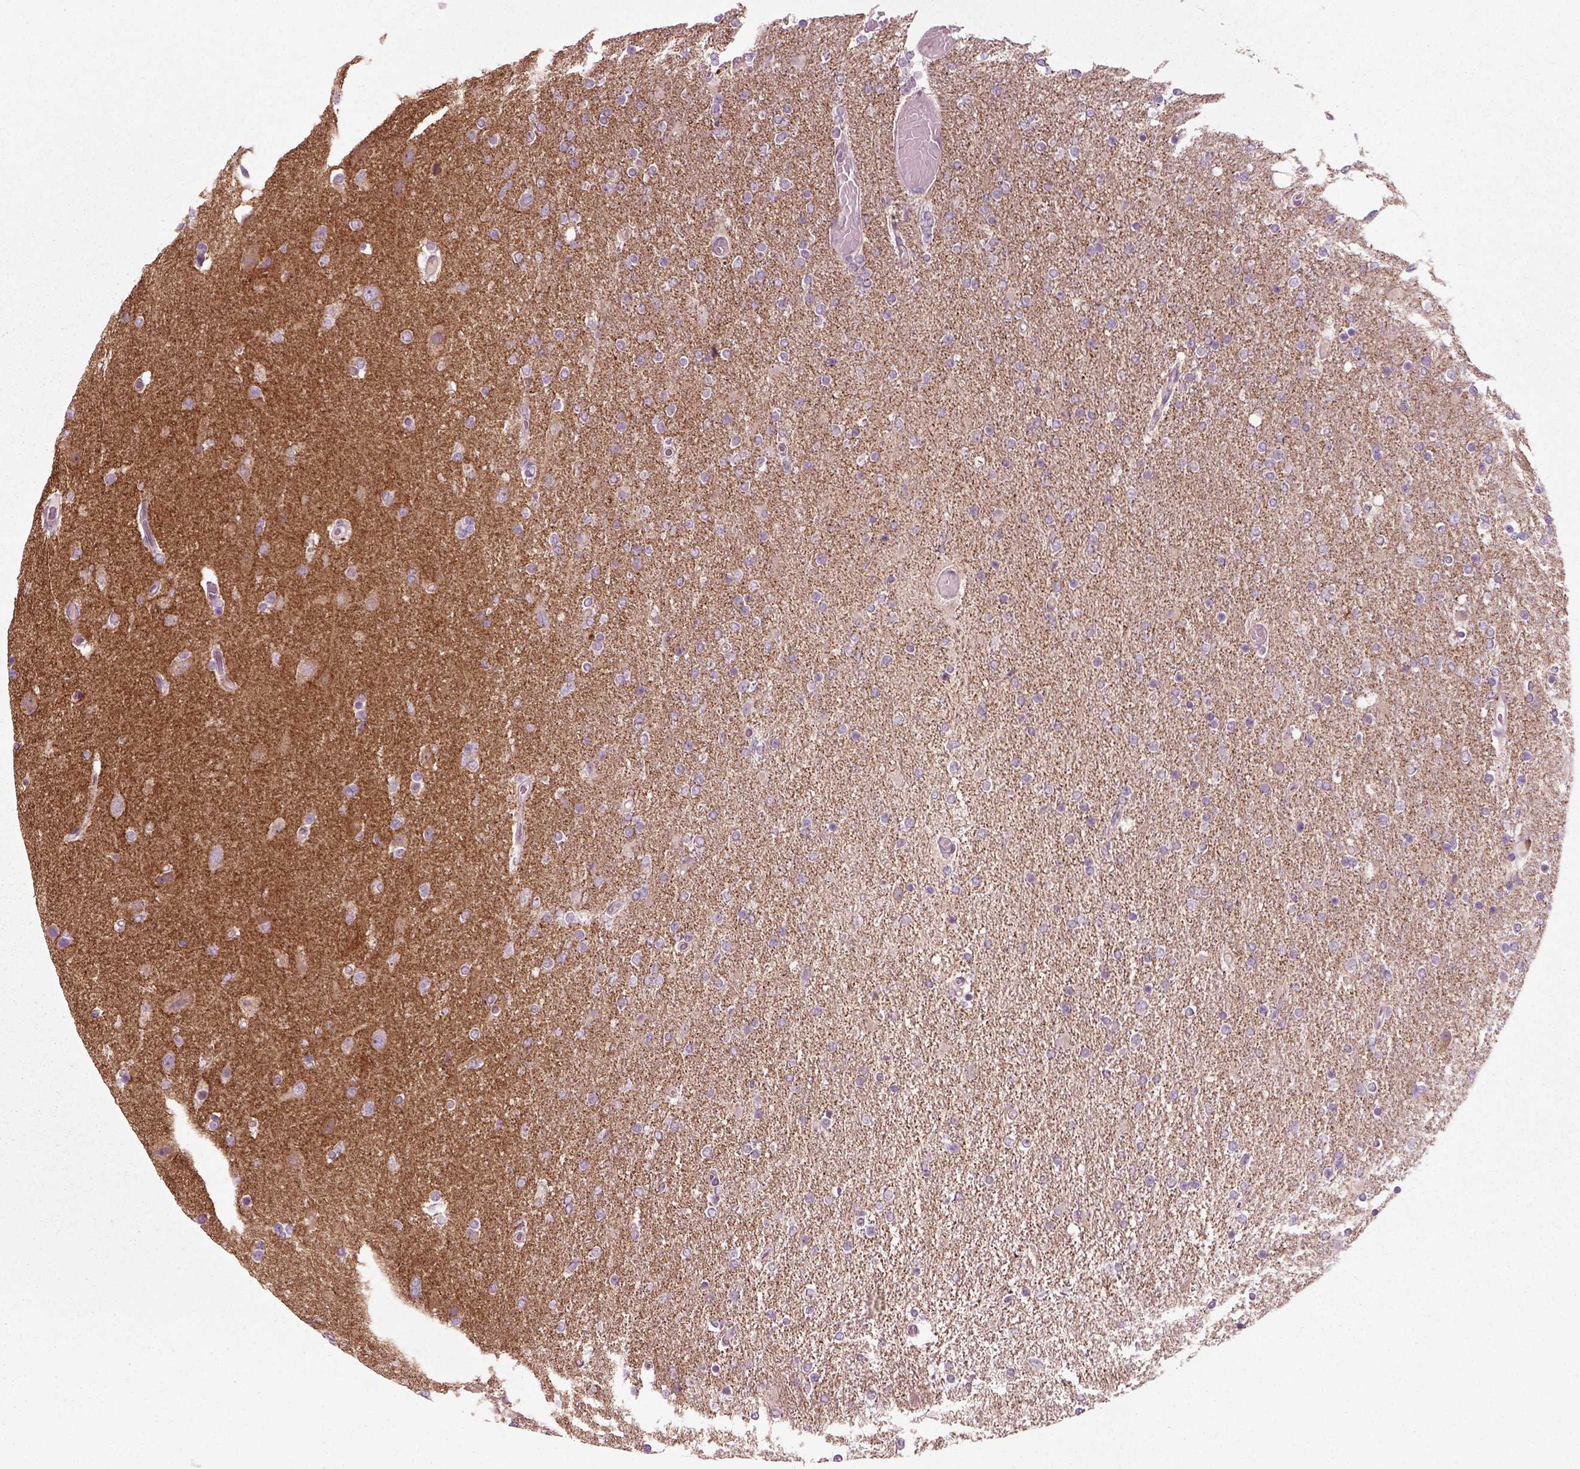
{"staining": {"intensity": "negative", "quantity": "none", "location": "none"}, "tissue": "glioma", "cell_type": "Tumor cells", "image_type": "cancer", "snomed": [{"axis": "morphology", "description": "Glioma, malignant, High grade"}, {"axis": "topography", "description": "Cerebral cortex"}], "caption": "Protein analysis of high-grade glioma (malignant) exhibits no significant staining in tumor cells.", "gene": "RND2", "patient": {"sex": "male", "age": 70}}